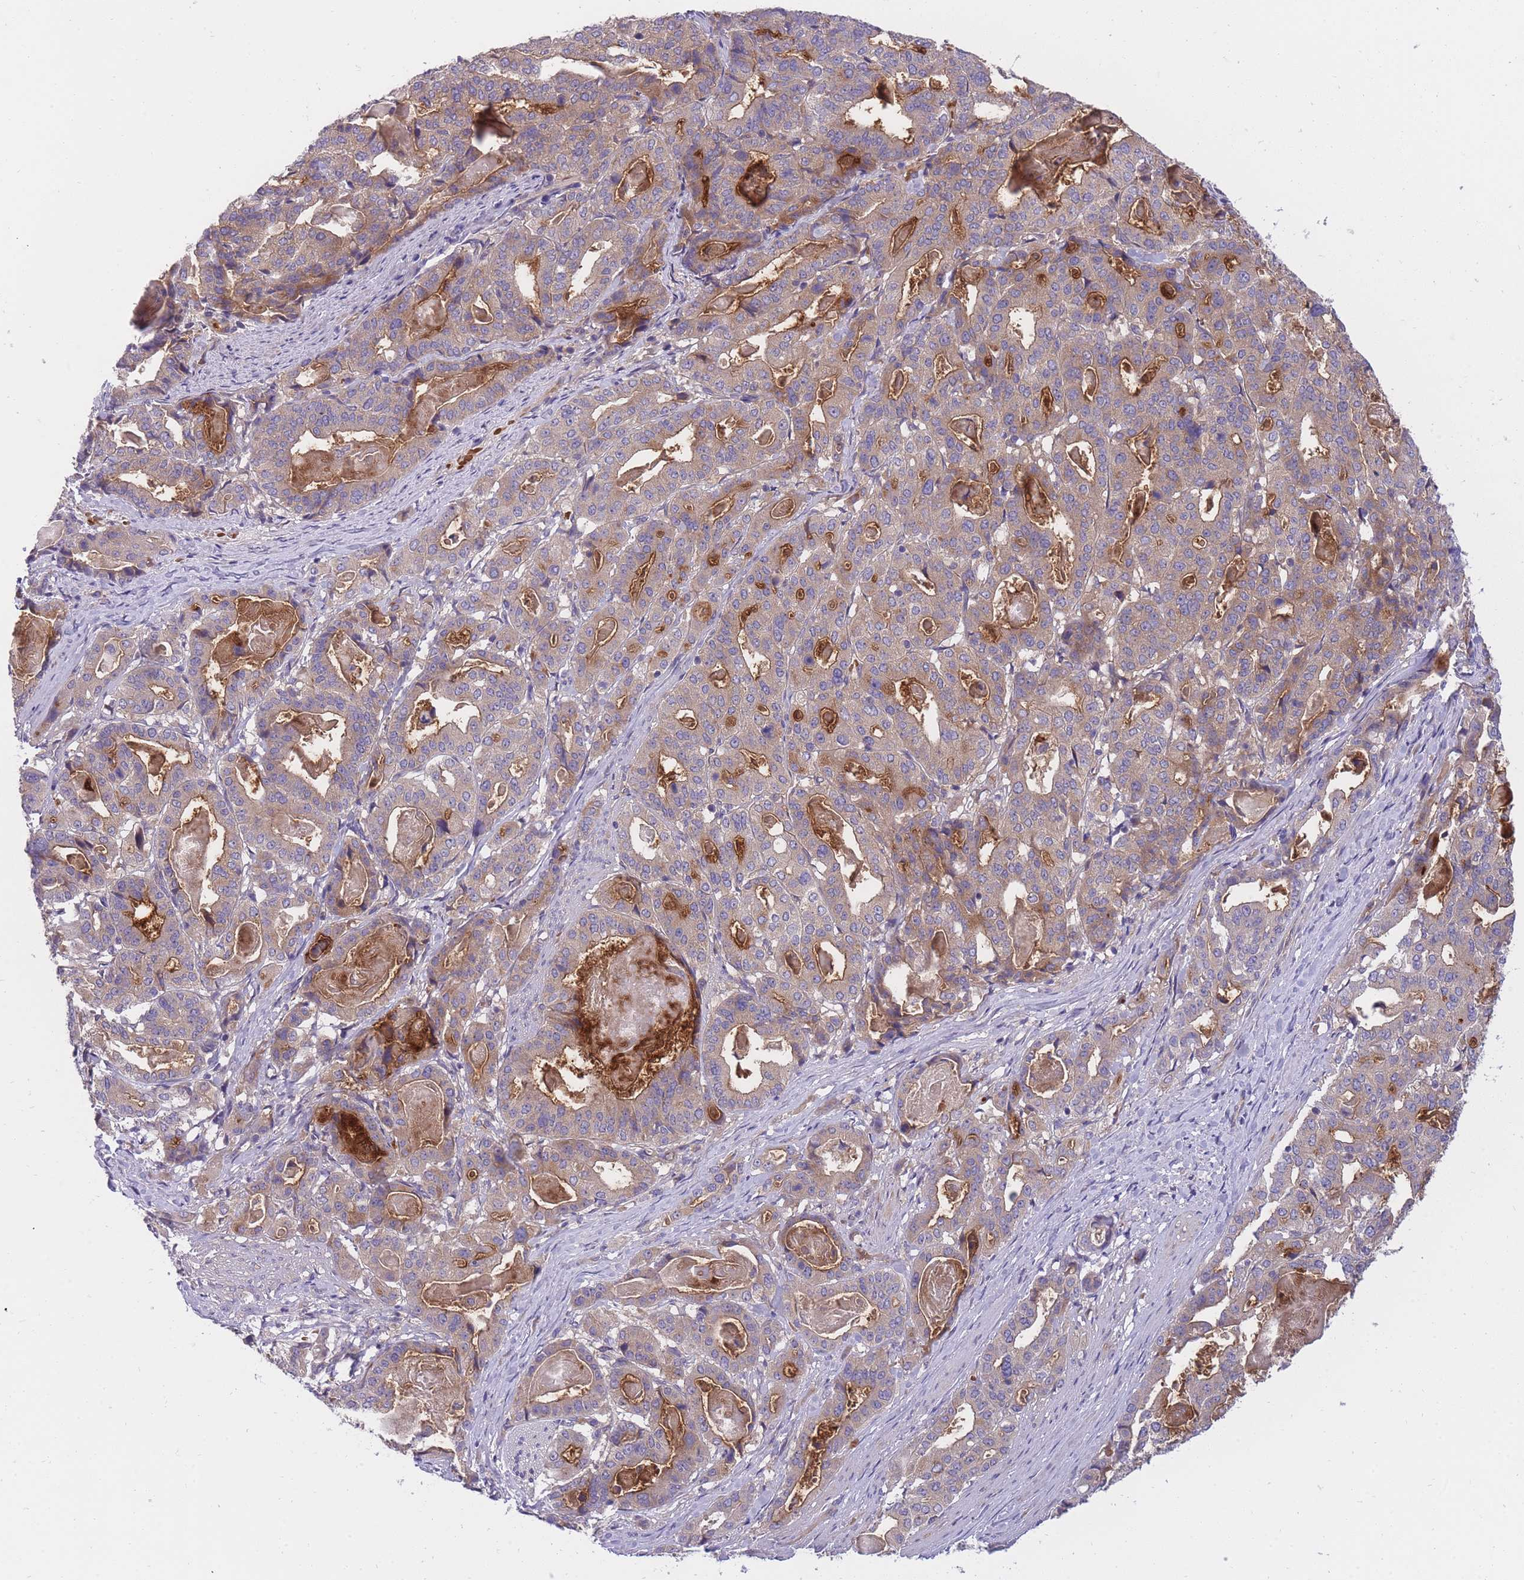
{"staining": {"intensity": "moderate", "quantity": "25%-75%", "location": "cytoplasmic/membranous"}, "tissue": "stomach cancer", "cell_type": "Tumor cells", "image_type": "cancer", "snomed": [{"axis": "morphology", "description": "Adenocarcinoma, NOS"}, {"axis": "topography", "description": "Stomach"}], "caption": "High-magnification brightfield microscopy of adenocarcinoma (stomach) stained with DAB (3,3'-diaminobenzidine) (brown) and counterstained with hematoxylin (blue). tumor cells exhibit moderate cytoplasmic/membranous staining is present in approximately25%-75% of cells. Nuclei are stained in blue.", "gene": "CRYGN", "patient": {"sex": "male", "age": 48}}